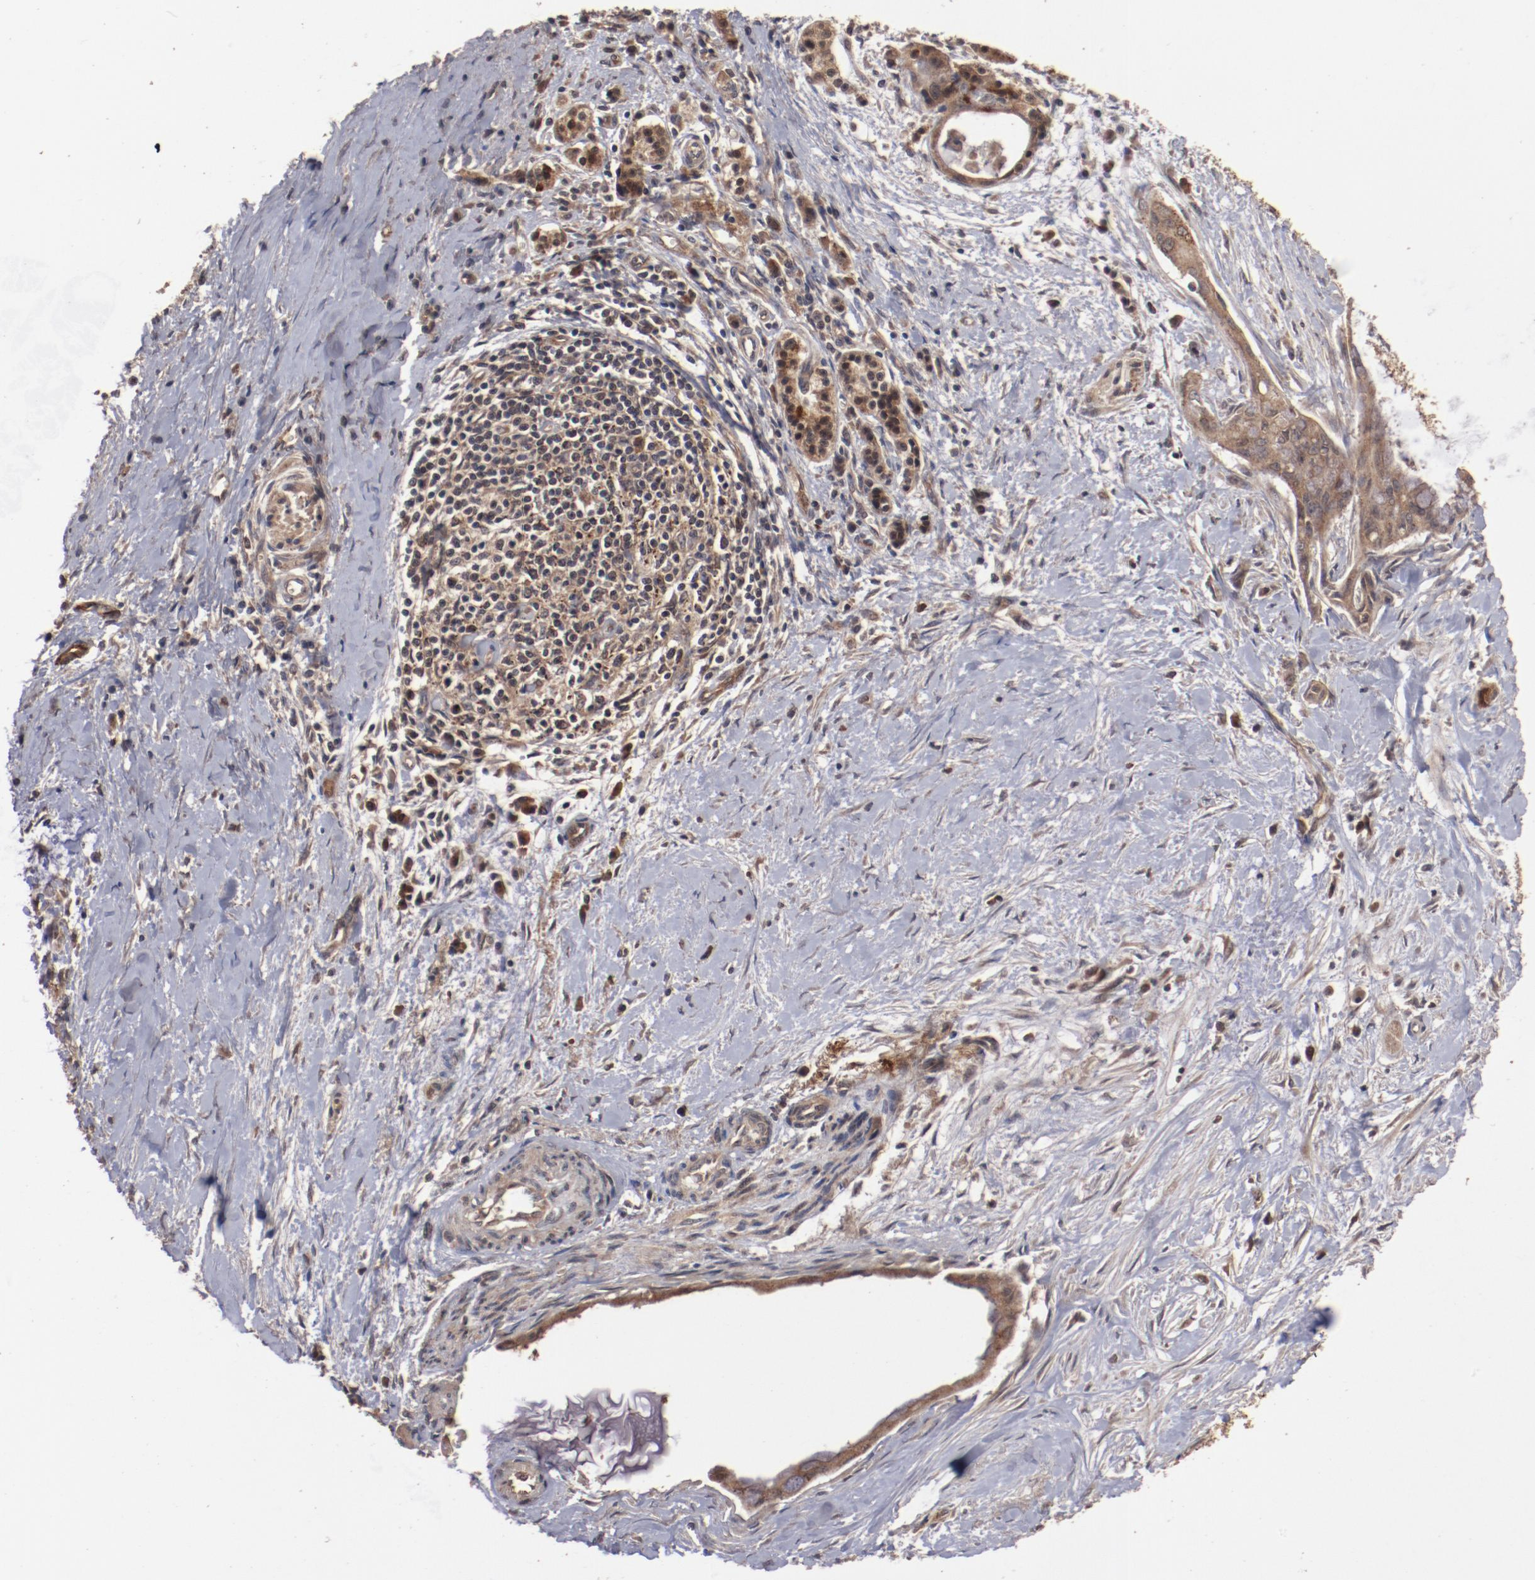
{"staining": {"intensity": "moderate", "quantity": ">75%", "location": "cytoplasmic/membranous"}, "tissue": "pancreatic cancer", "cell_type": "Tumor cells", "image_type": "cancer", "snomed": [{"axis": "morphology", "description": "Adenocarcinoma, NOS"}, {"axis": "topography", "description": "Pancreas"}], "caption": "IHC image of human adenocarcinoma (pancreatic) stained for a protein (brown), which shows medium levels of moderate cytoplasmic/membranous expression in approximately >75% of tumor cells.", "gene": "TENM1", "patient": {"sex": "male", "age": 59}}